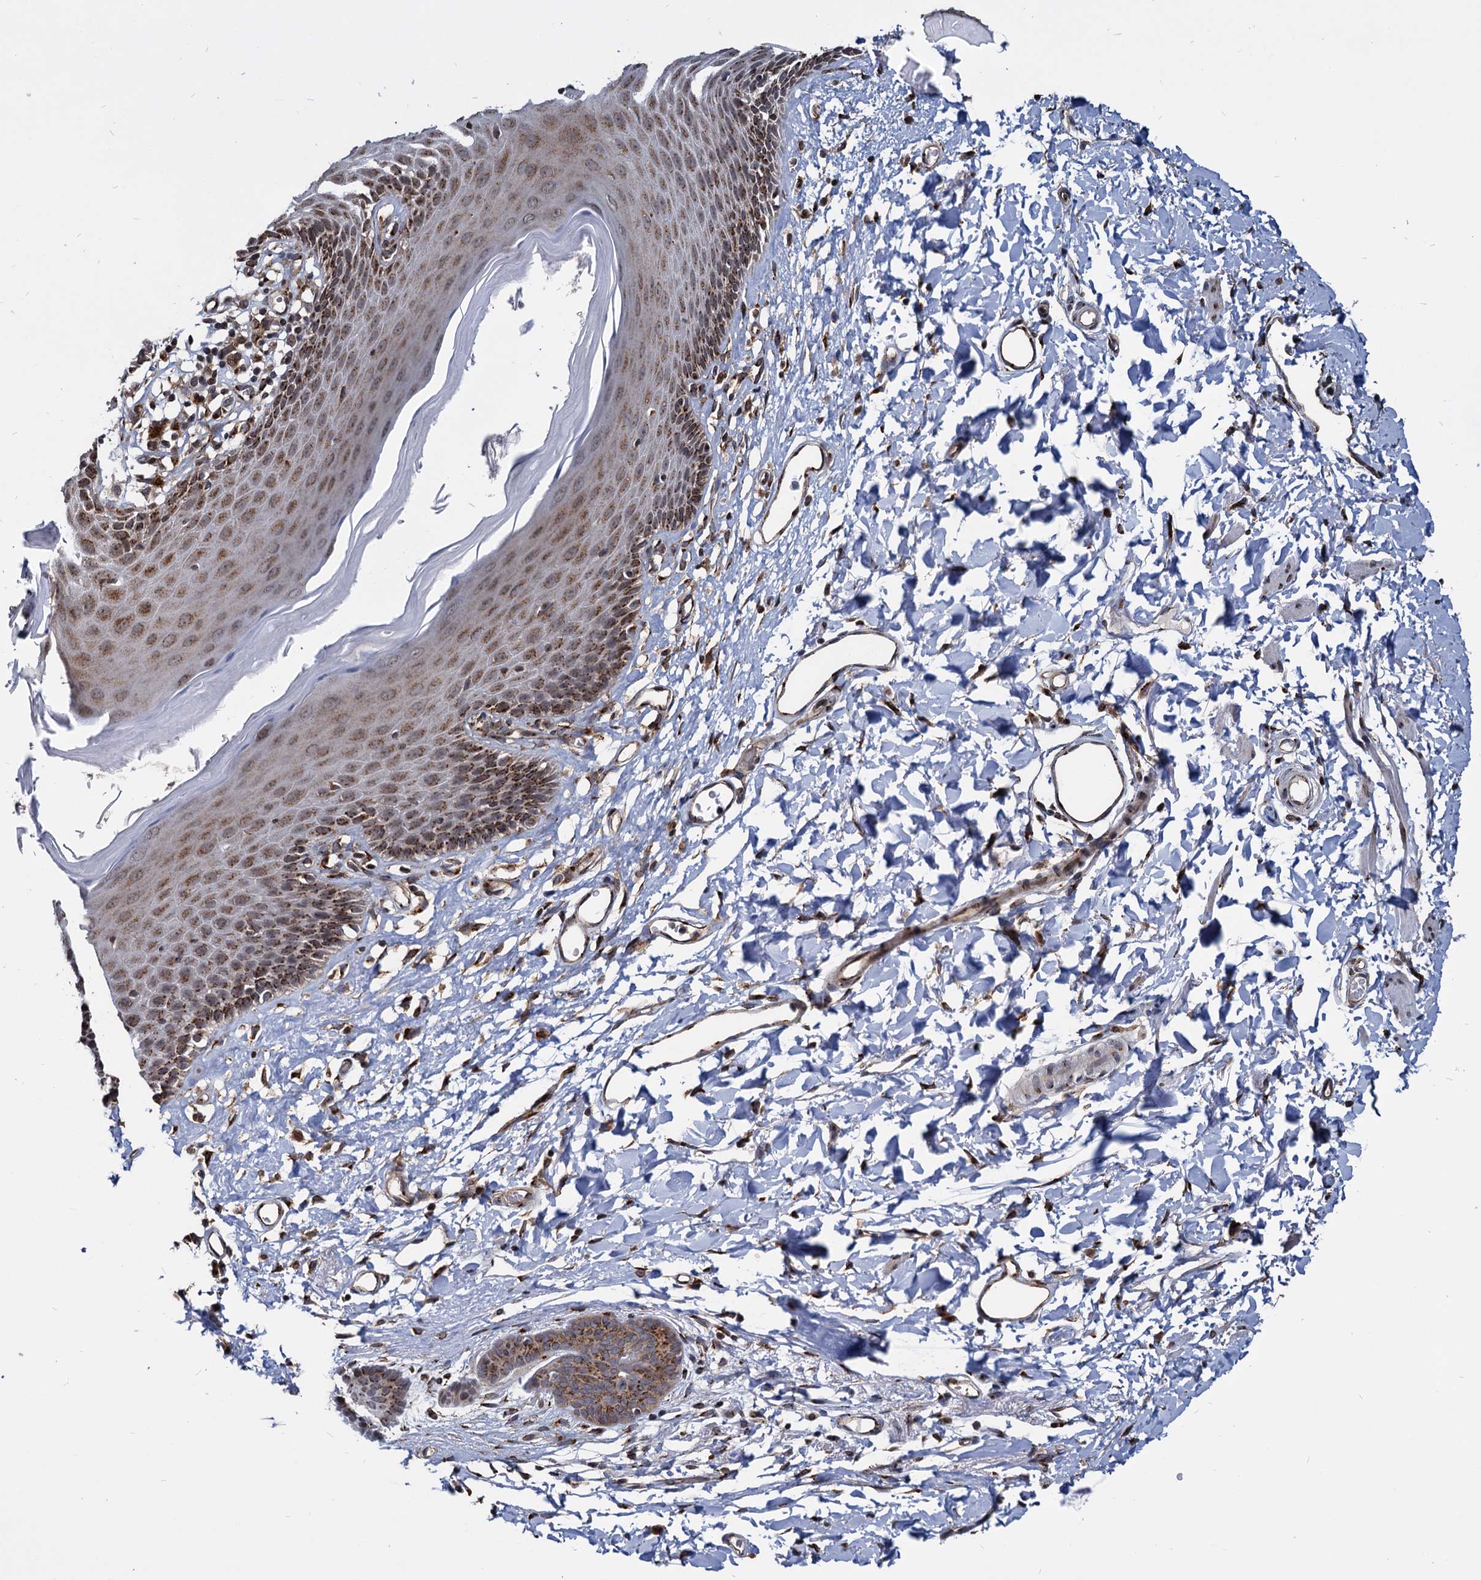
{"staining": {"intensity": "strong", "quantity": "25%-75%", "location": "cytoplasmic/membranous"}, "tissue": "skin", "cell_type": "Epidermal cells", "image_type": "normal", "snomed": [{"axis": "morphology", "description": "Normal tissue, NOS"}, {"axis": "topography", "description": "Vulva"}], "caption": "Immunohistochemistry (IHC) (DAB) staining of unremarkable skin demonstrates strong cytoplasmic/membranous protein positivity in about 25%-75% of epidermal cells.", "gene": "SAAL1", "patient": {"sex": "female", "age": 68}}